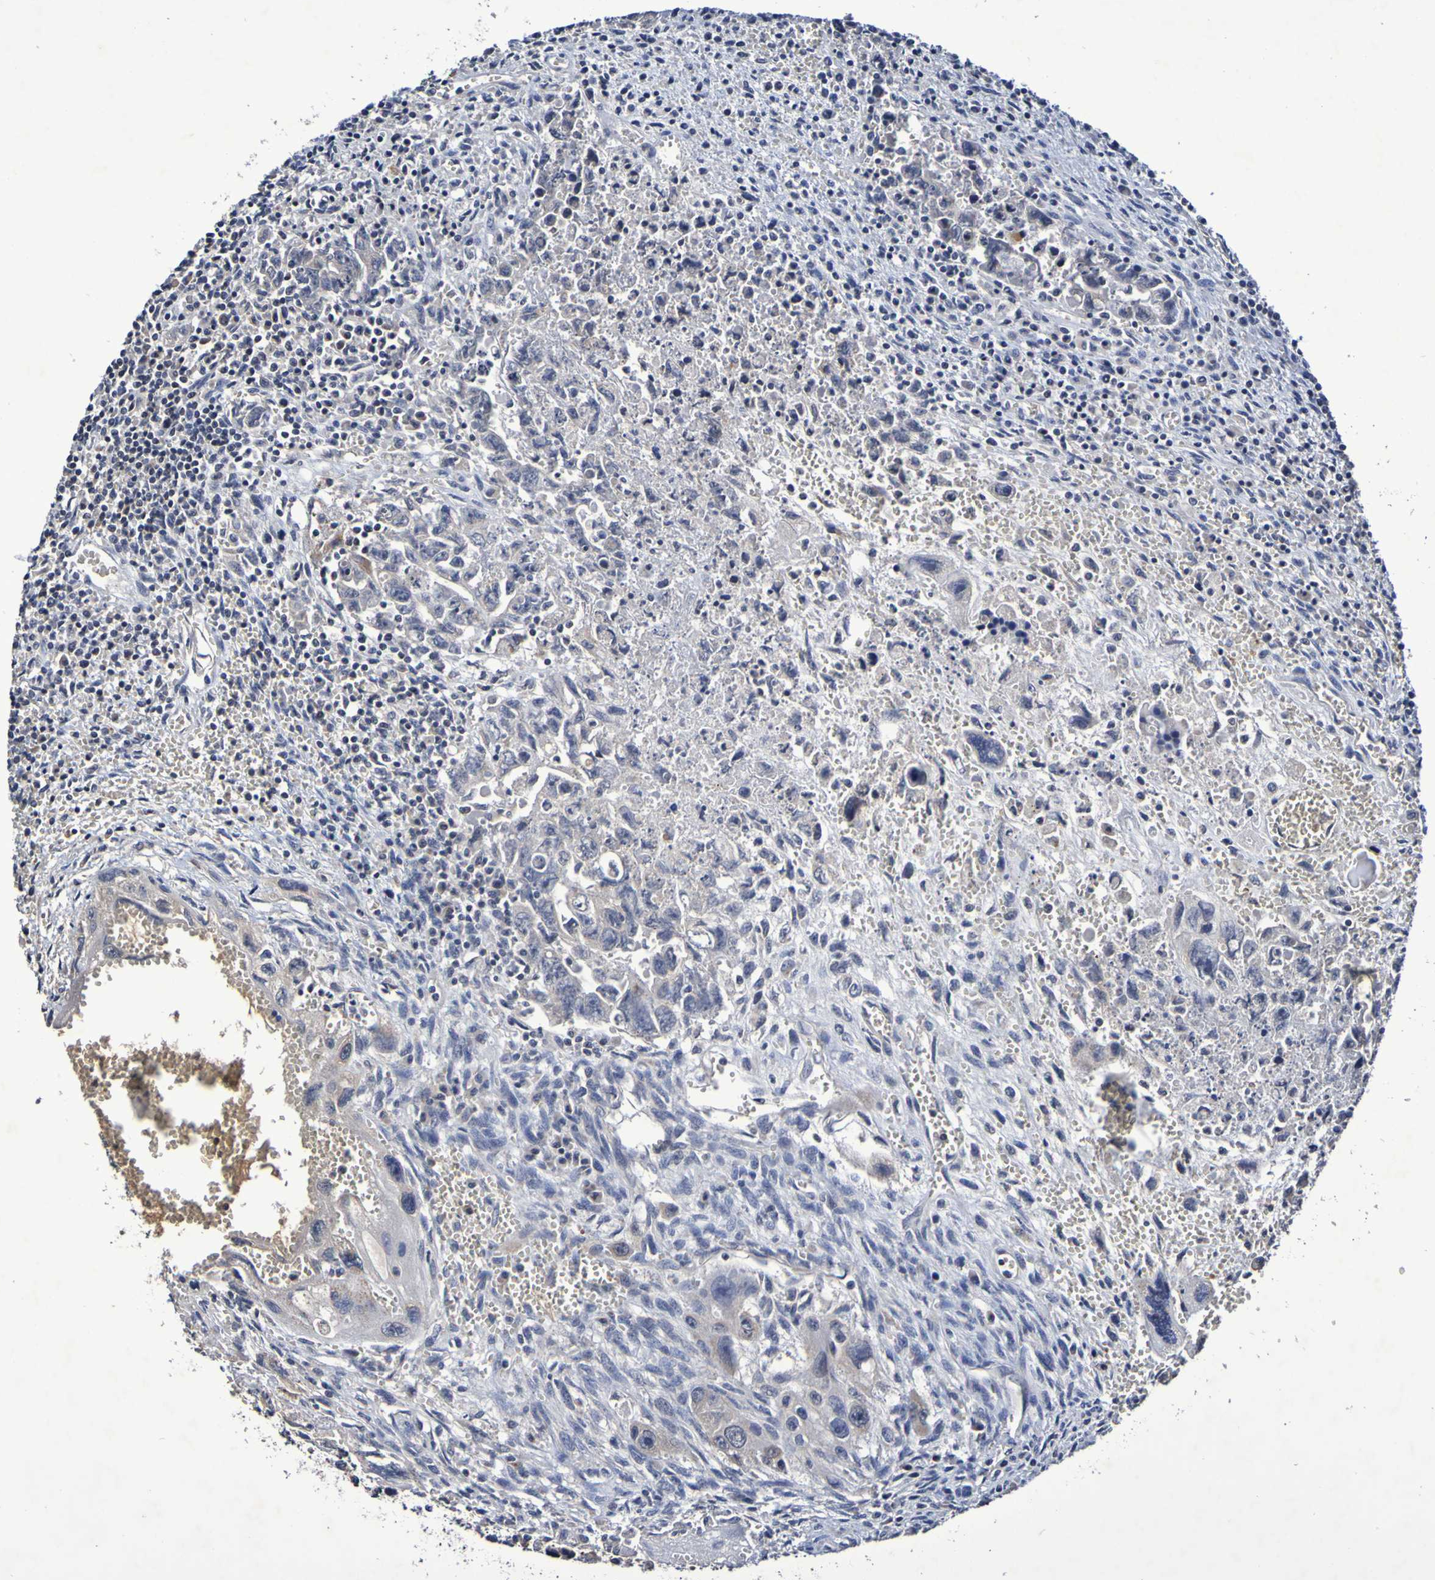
{"staining": {"intensity": "negative", "quantity": "none", "location": "none"}, "tissue": "testis cancer", "cell_type": "Tumor cells", "image_type": "cancer", "snomed": [{"axis": "morphology", "description": "Carcinoma, Embryonal, NOS"}, {"axis": "topography", "description": "Testis"}], "caption": "This is an IHC micrograph of embryonal carcinoma (testis). There is no positivity in tumor cells.", "gene": "PTP4A2", "patient": {"sex": "male", "age": 28}}